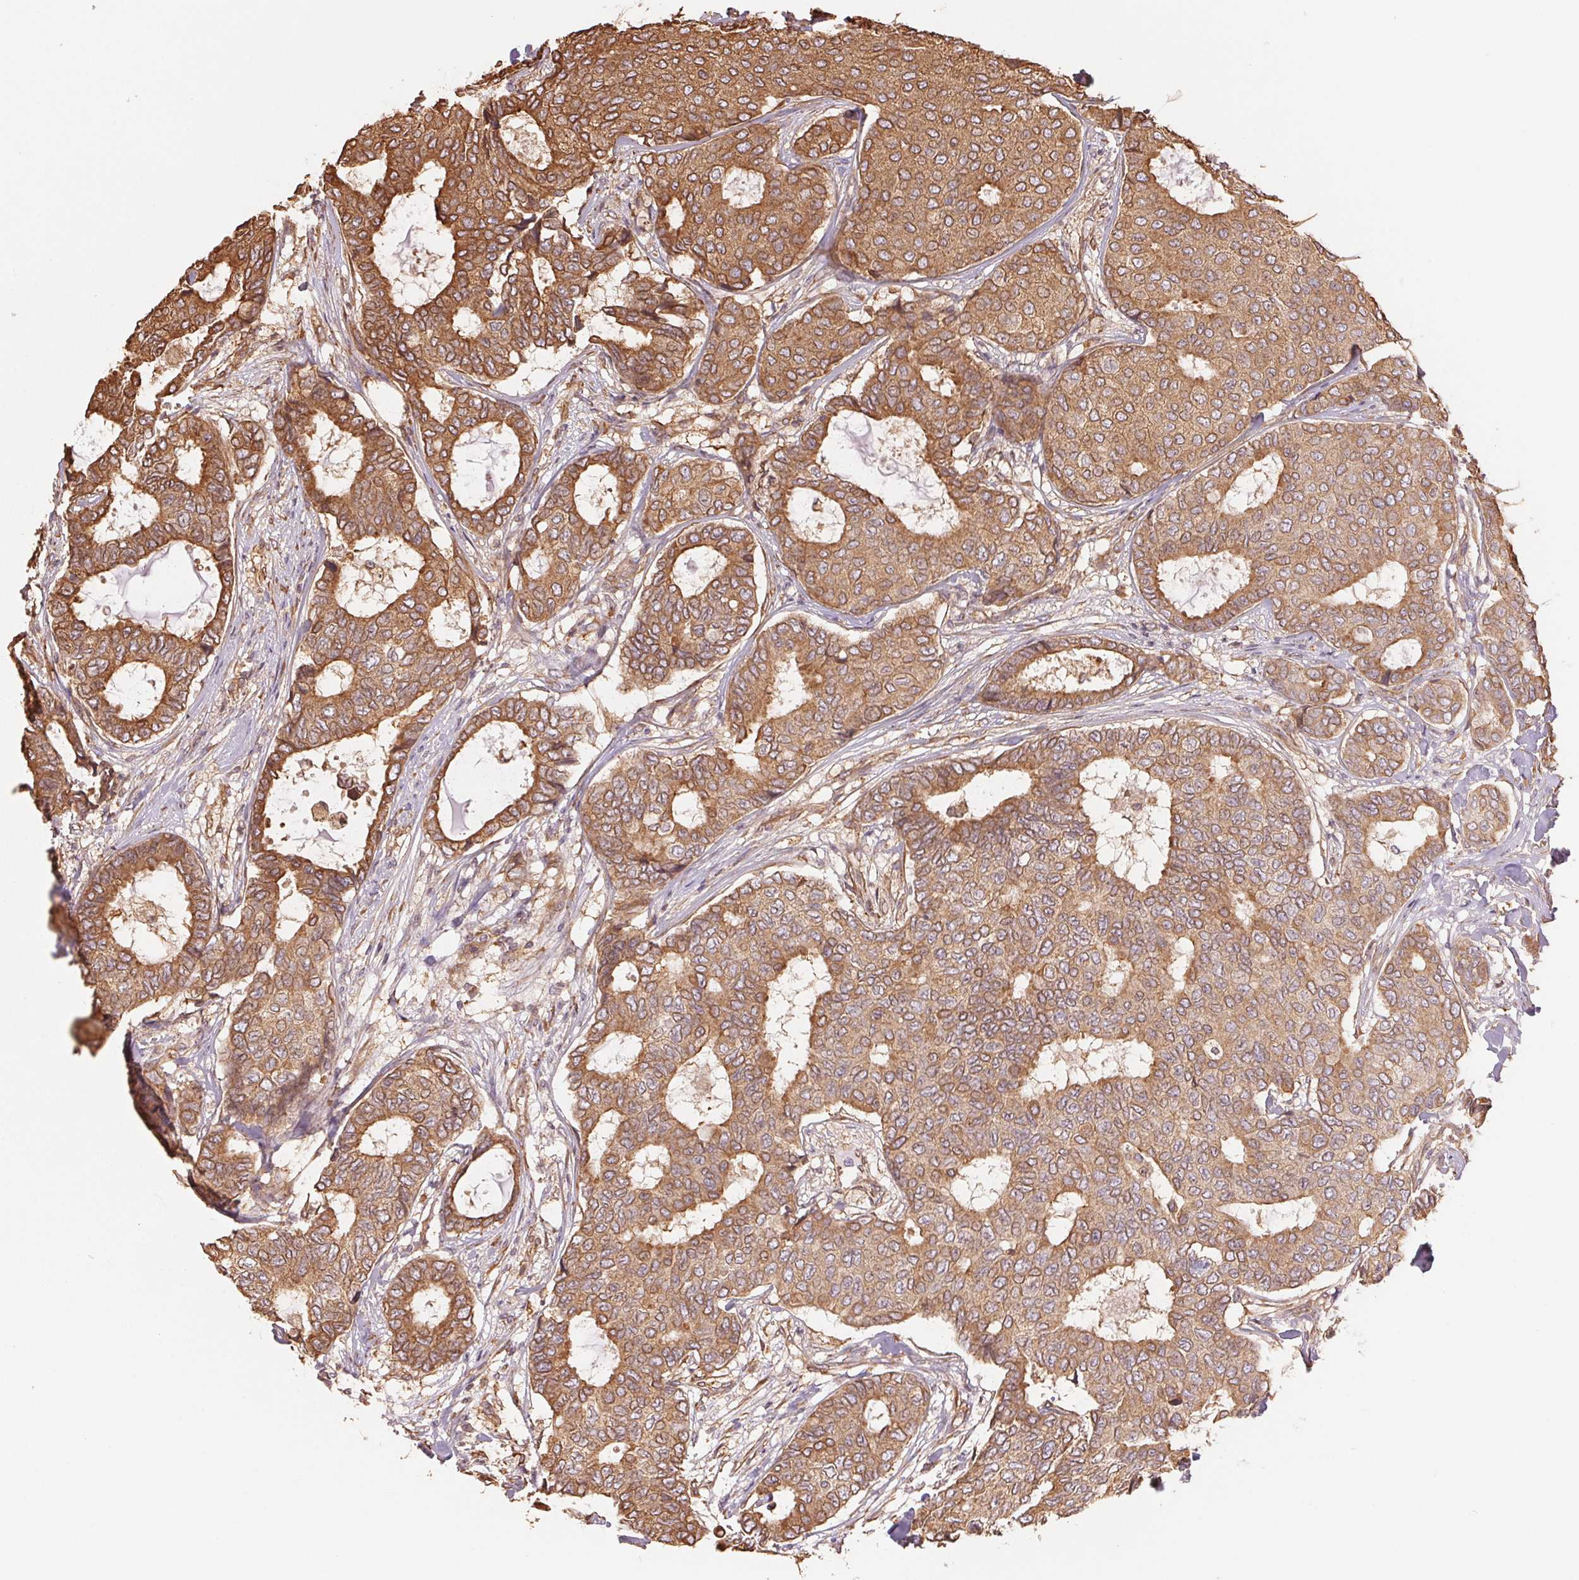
{"staining": {"intensity": "moderate", "quantity": ">75%", "location": "cytoplasmic/membranous"}, "tissue": "breast cancer", "cell_type": "Tumor cells", "image_type": "cancer", "snomed": [{"axis": "morphology", "description": "Duct carcinoma"}, {"axis": "topography", "description": "Breast"}], "caption": "Immunohistochemistry of breast invasive ductal carcinoma reveals medium levels of moderate cytoplasmic/membranous positivity in about >75% of tumor cells.", "gene": "C6orf163", "patient": {"sex": "female", "age": 75}}